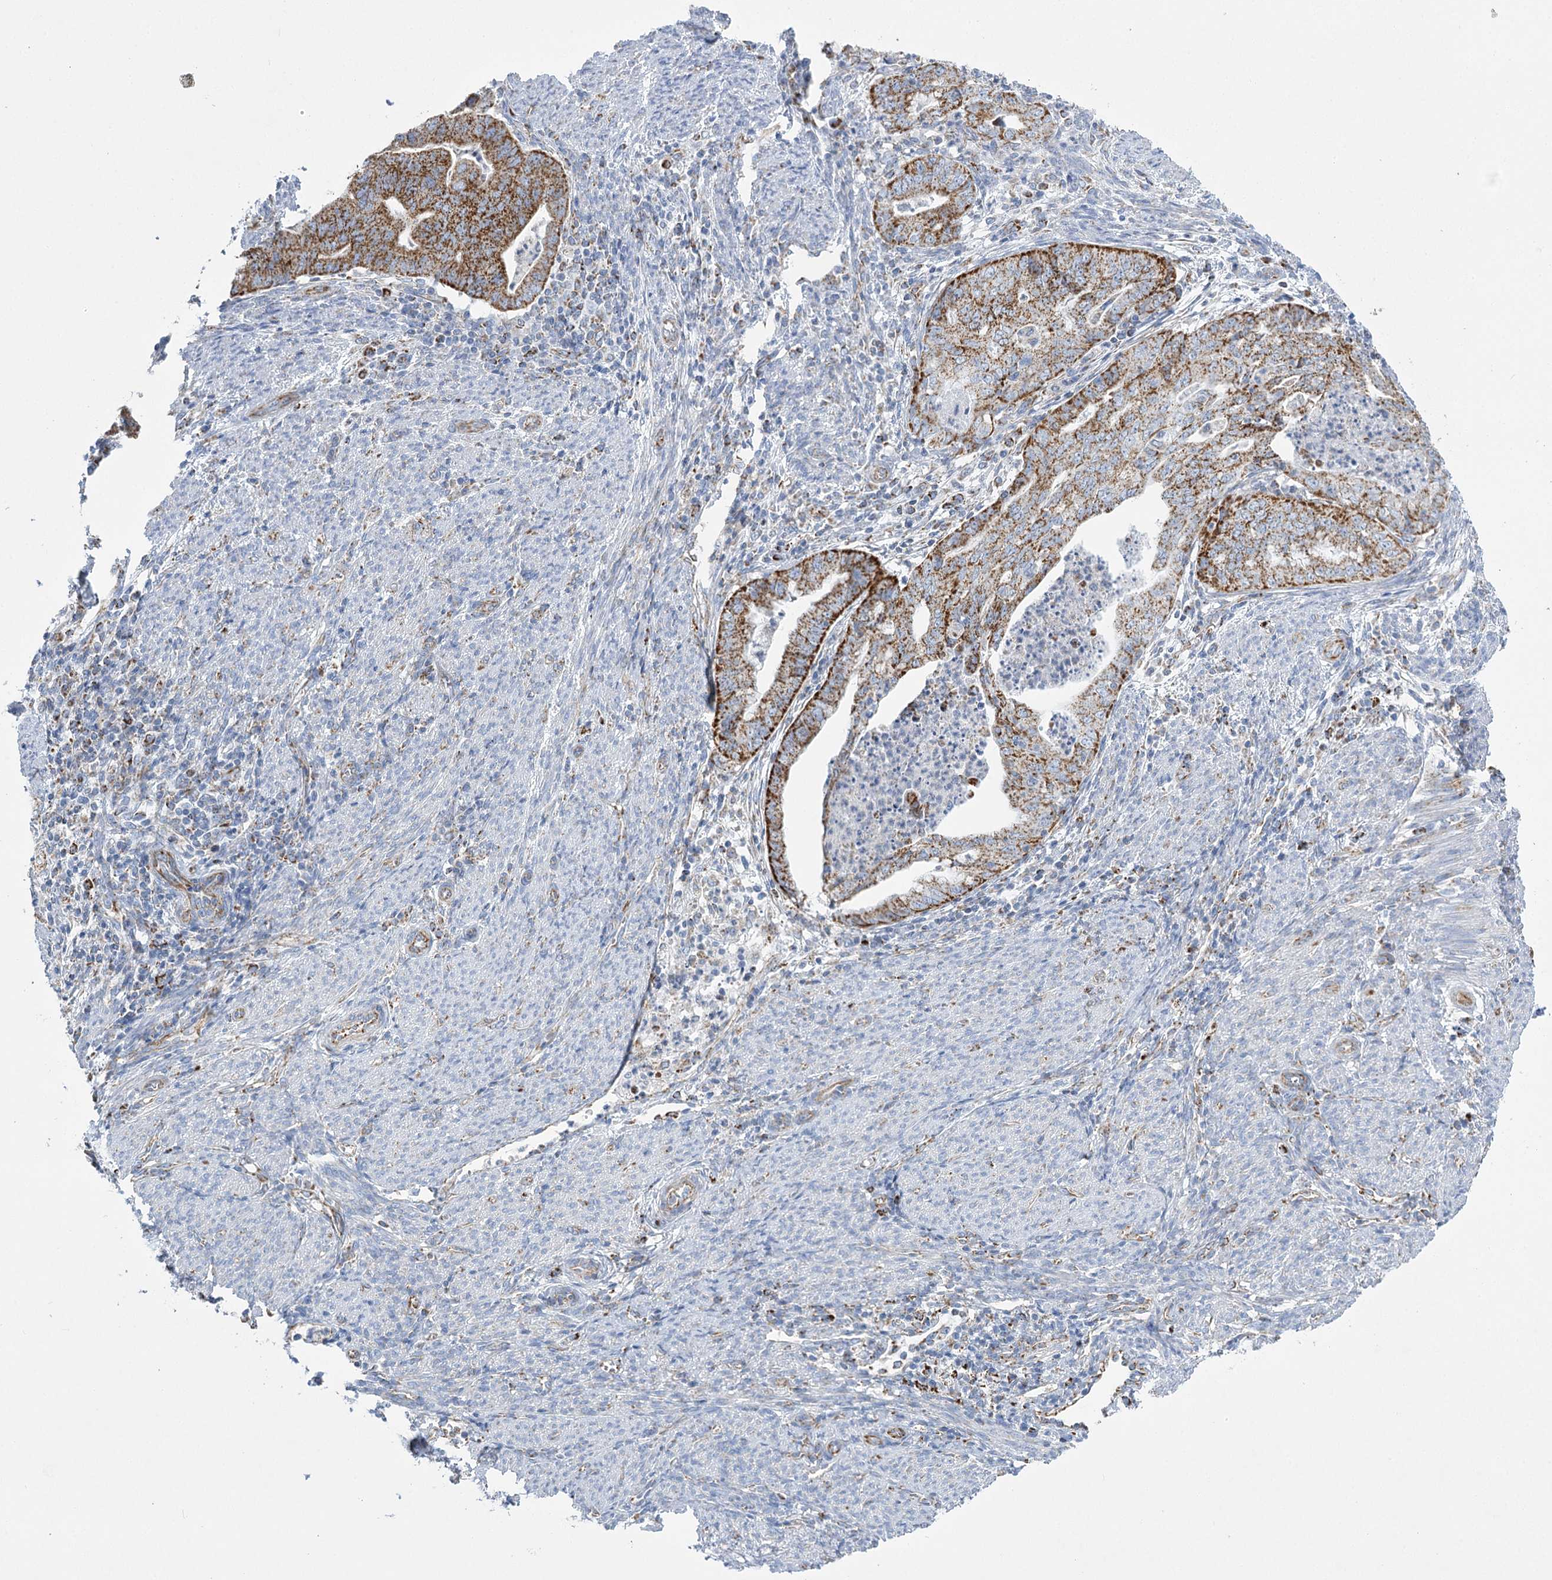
{"staining": {"intensity": "strong", "quantity": "25%-75%", "location": "cytoplasmic/membranous"}, "tissue": "endometrial cancer", "cell_type": "Tumor cells", "image_type": "cancer", "snomed": [{"axis": "morphology", "description": "Adenocarcinoma, NOS"}, {"axis": "topography", "description": "Endometrium"}], "caption": "IHC of adenocarcinoma (endometrial) displays high levels of strong cytoplasmic/membranous staining in about 25%-75% of tumor cells.", "gene": "DHTKD1", "patient": {"sex": "female", "age": 79}}